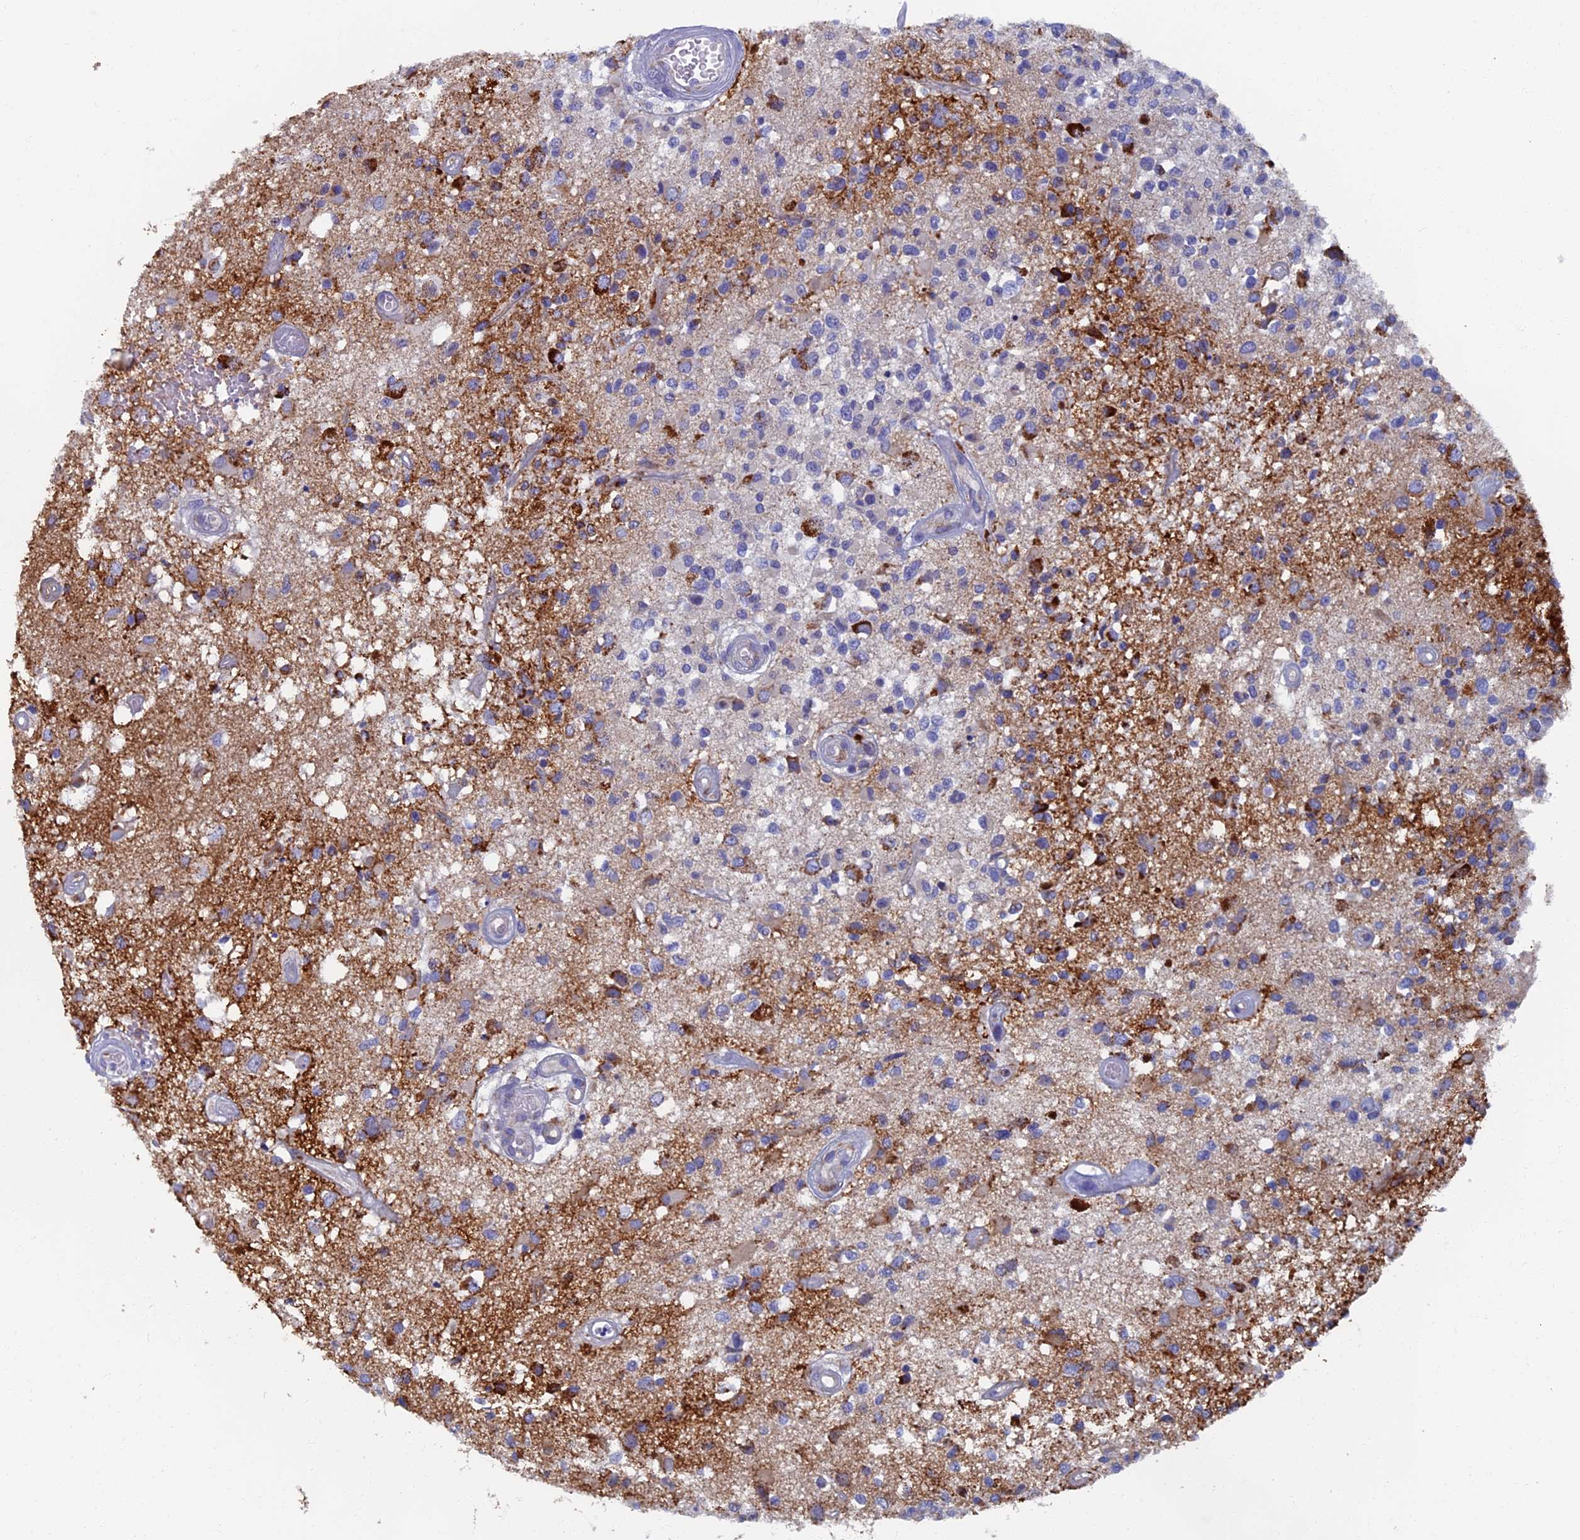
{"staining": {"intensity": "moderate", "quantity": "<25%", "location": "cytoplasmic/membranous"}, "tissue": "glioma", "cell_type": "Tumor cells", "image_type": "cancer", "snomed": [{"axis": "morphology", "description": "Glioma, malignant, High grade"}, {"axis": "morphology", "description": "Glioblastoma, NOS"}, {"axis": "topography", "description": "Brain"}], "caption": "Tumor cells exhibit moderate cytoplasmic/membranous staining in about <25% of cells in malignant high-grade glioma.", "gene": "OAT", "patient": {"sex": "male", "age": 60}}